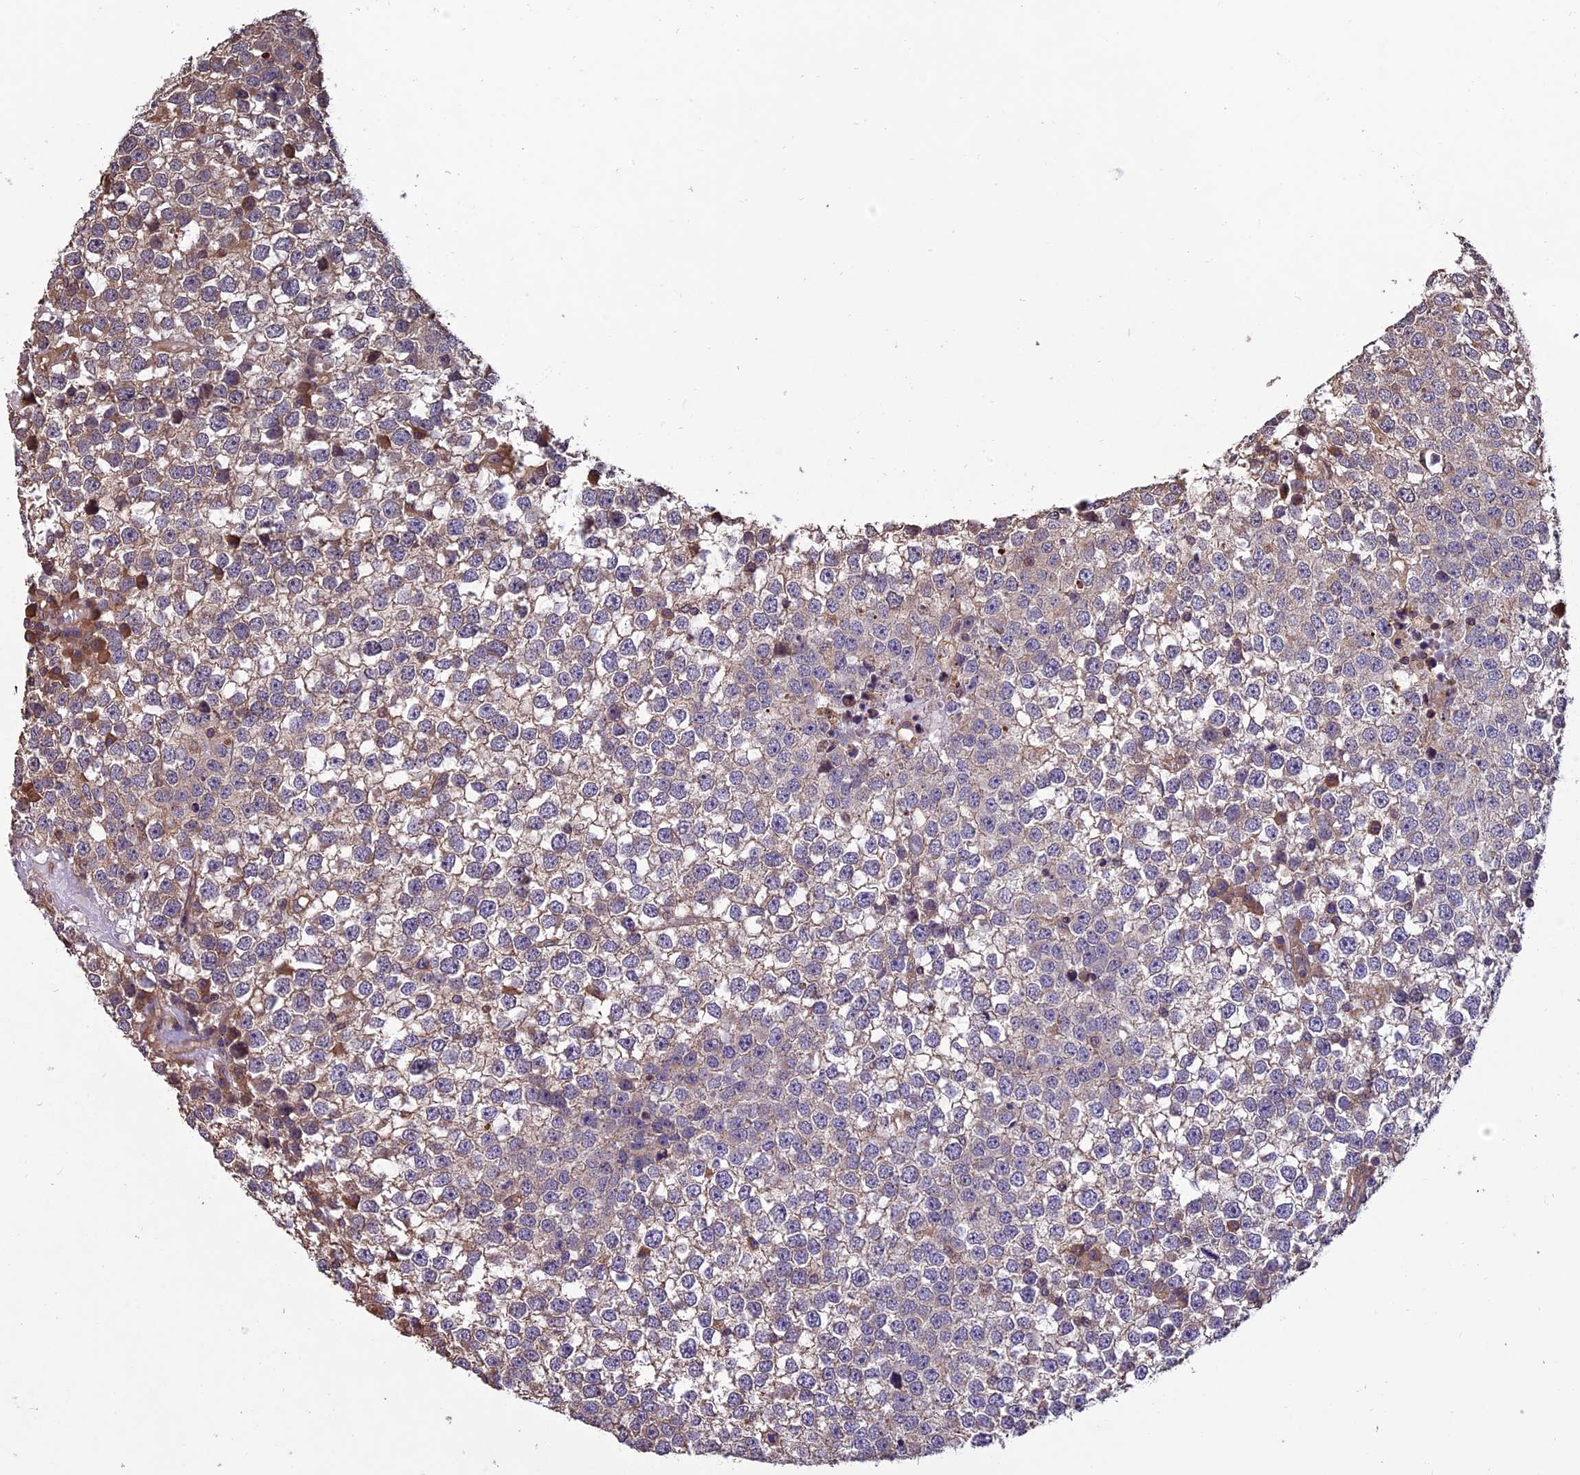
{"staining": {"intensity": "weak", "quantity": "<25%", "location": "cytoplasmic/membranous"}, "tissue": "testis cancer", "cell_type": "Tumor cells", "image_type": "cancer", "snomed": [{"axis": "morphology", "description": "Seminoma, NOS"}, {"axis": "topography", "description": "Testis"}], "caption": "IHC histopathology image of human testis cancer stained for a protein (brown), which shows no staining in tumor cells.", "gene": "CHMP2A", "patient": {"sex": "male", "age": 65}}